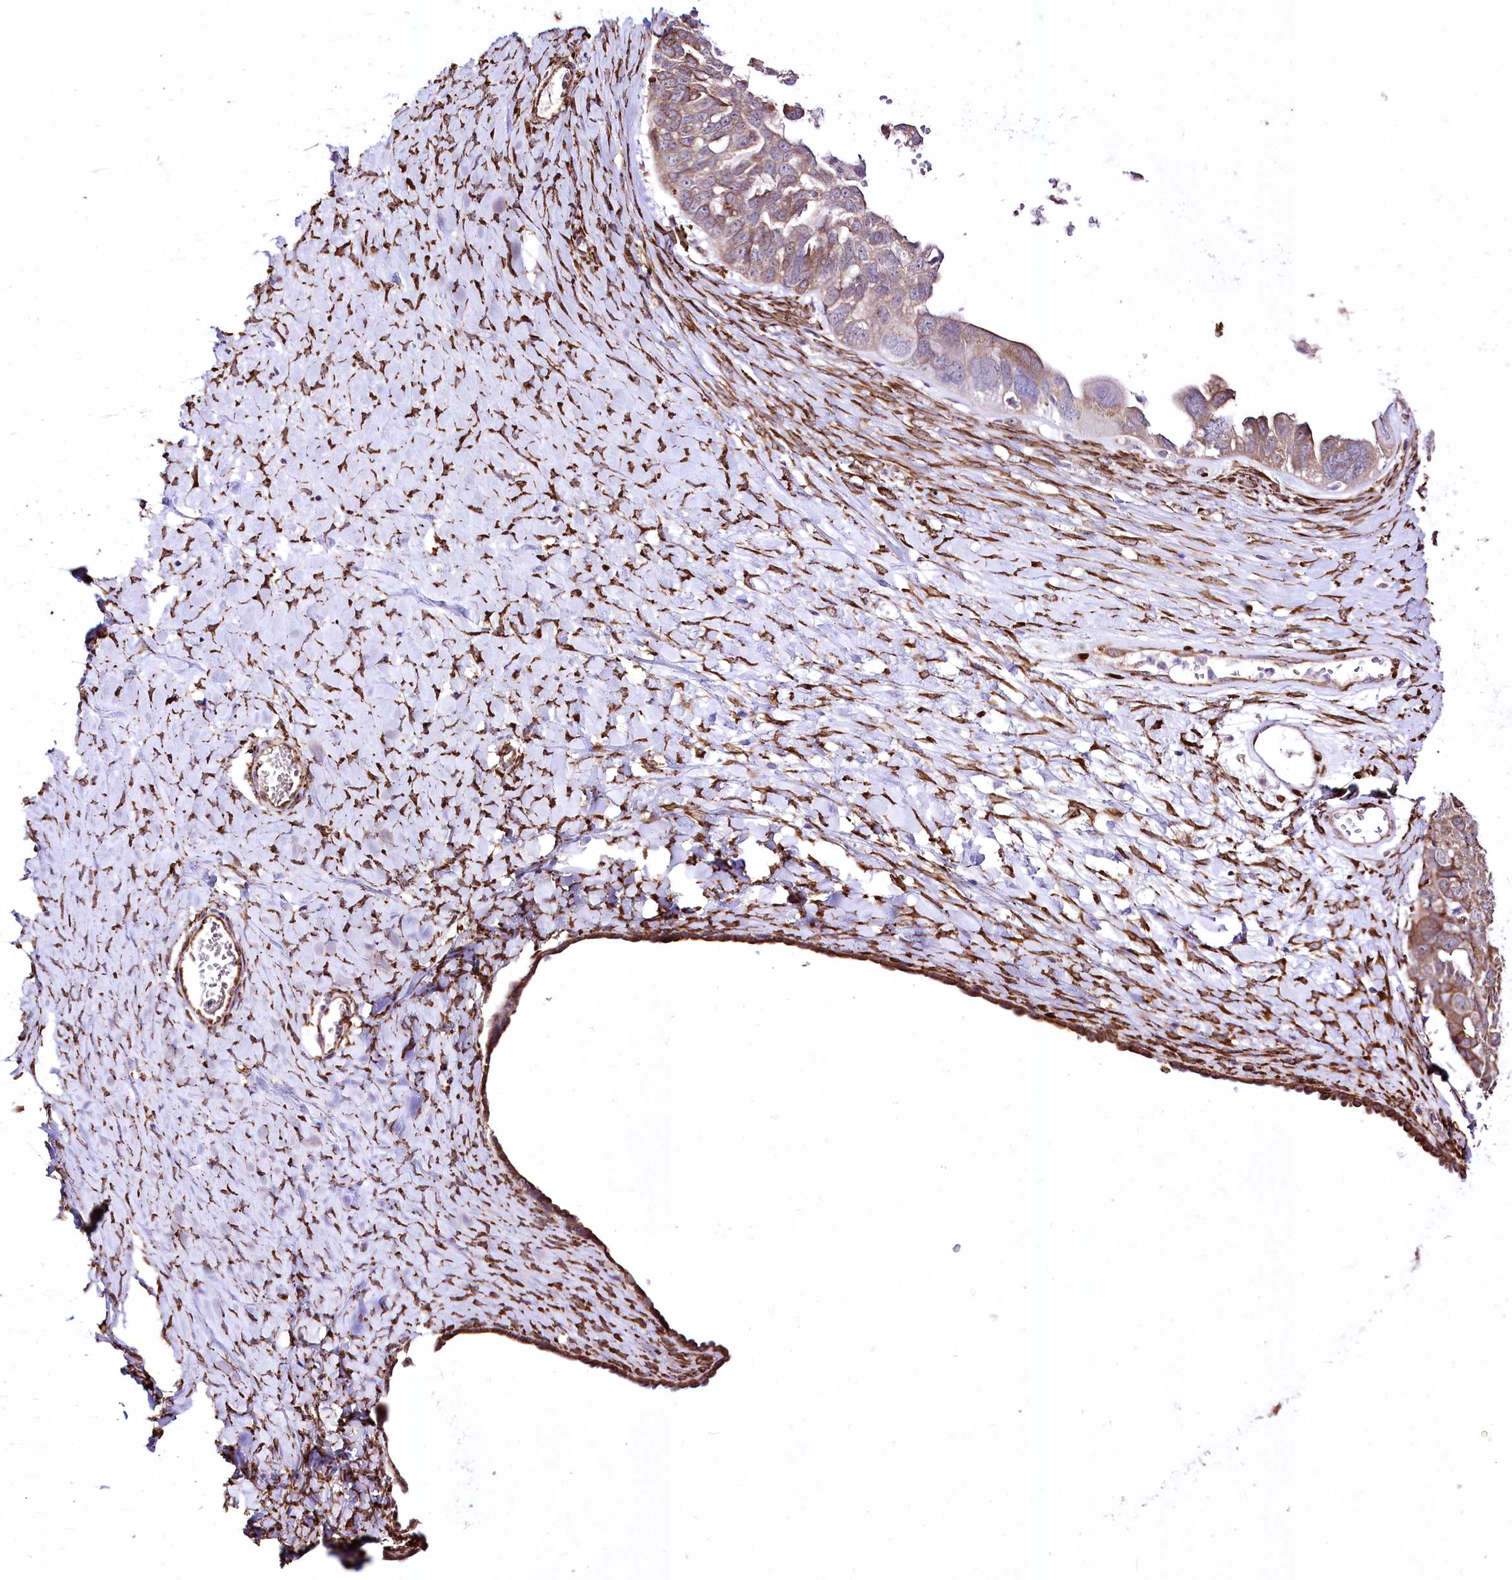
{"staining": {"intensity": "moderate", "quantity": ">75%", "location": "cytoplasmic/membranous"}, "tissue": "ovarian cancer", "cell_type": "Tumor cells", "image_type": "cancer", "snomed": [{"axis": "morphology", "description": "Cystadenocarcinoma, serous, NOS"}, {"axis": "topography", "description": "Ovary"}], "caption": "Ovarian serous cystadenocarcinoma tissue shows moderate cytoplasmic/membranous expression in approximately >75% of tumor cells, visualized by immunohistochemistry.", "gene": "WWC1", "patient": {"sex": "female", "age": 79}}